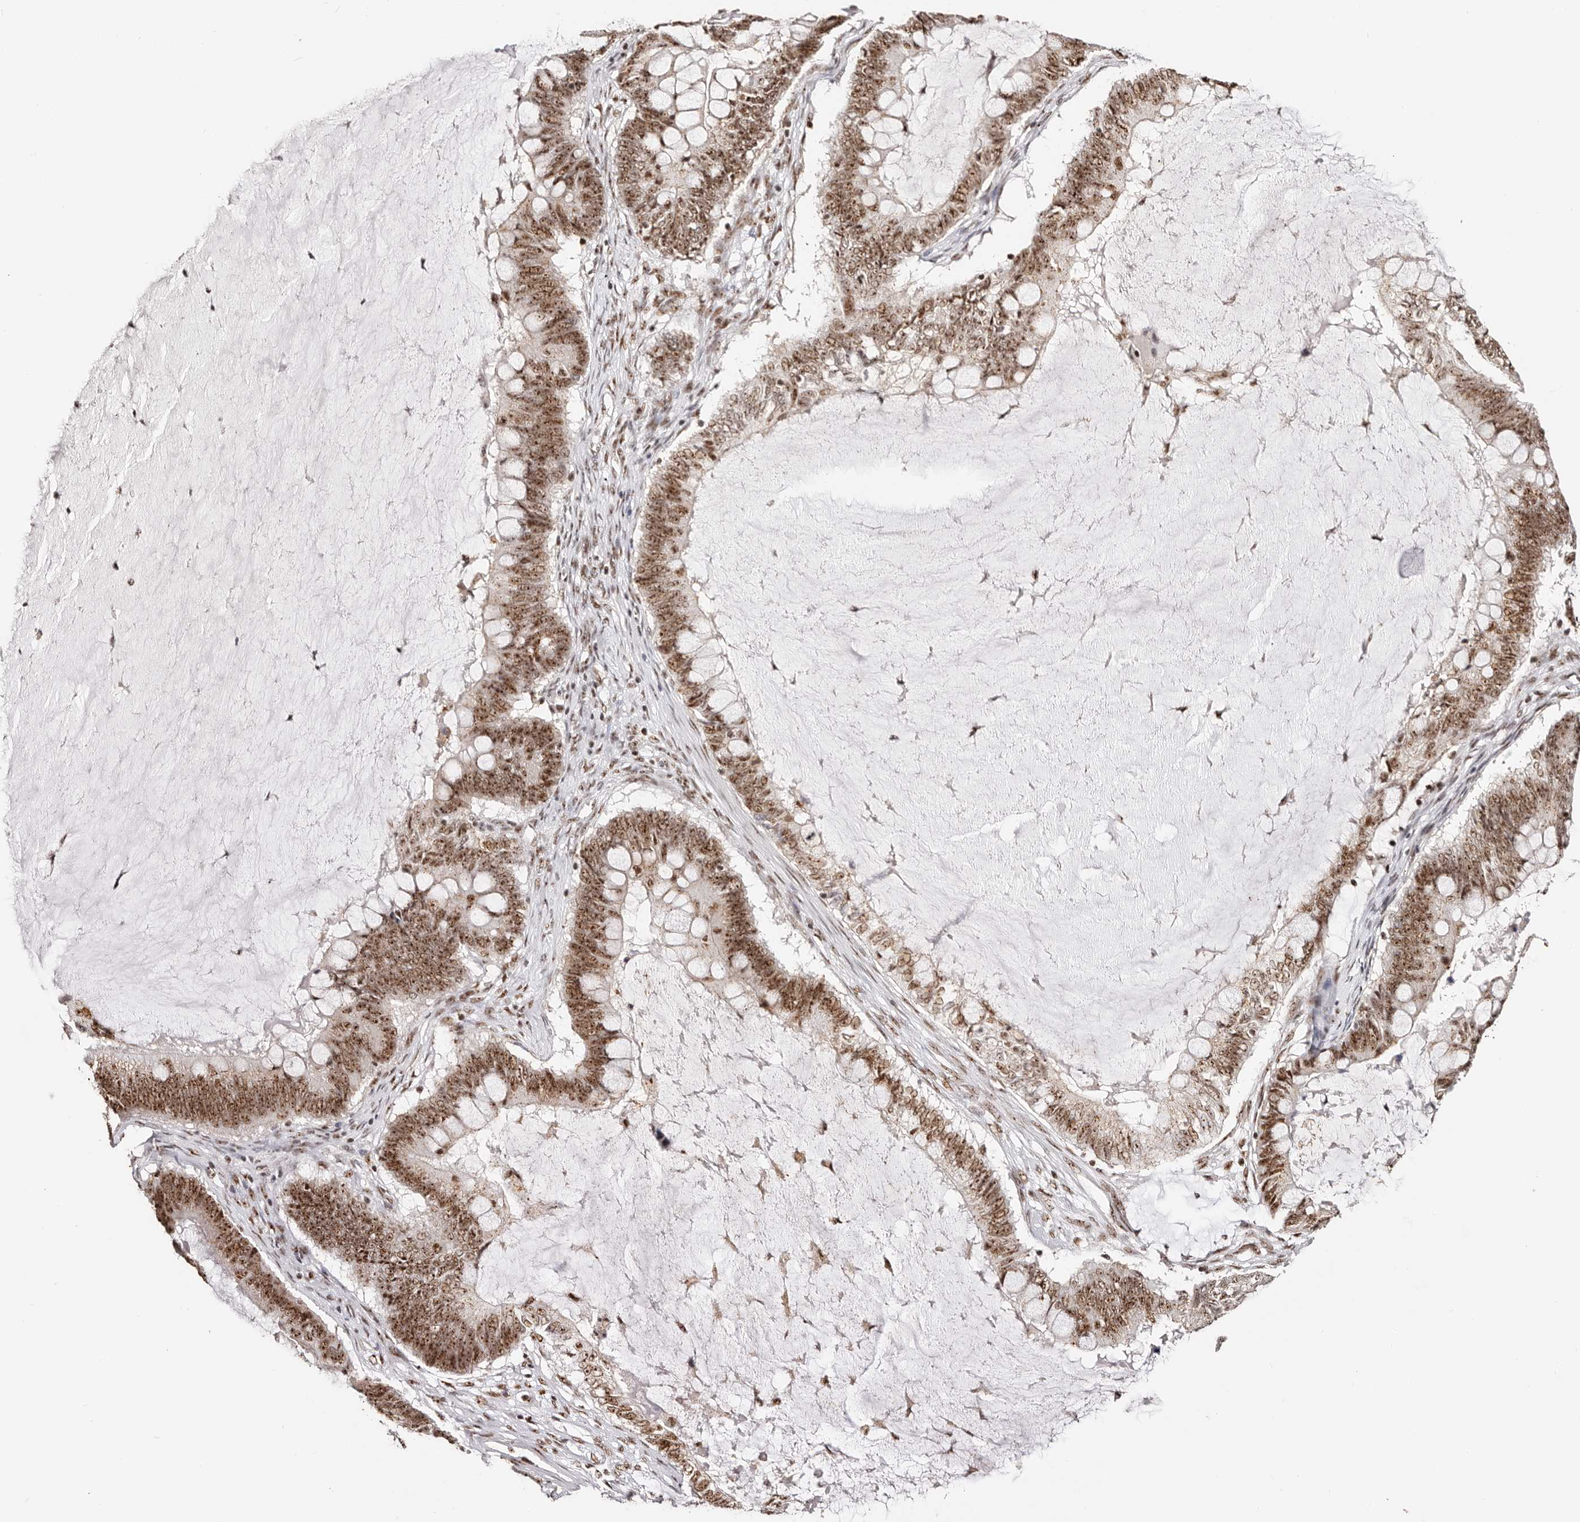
{"staining": {"intensity": "strong", "quantity": ">75%", "location": "nuclear"}, "tissue": "ovarian cancer", "cell_type": "Tumor cells", "image_type": "cancer", "snomed": [{"axis": "morphology", "description": "Cystadenocarcinoma, mucinous, NOS"}, {"axis": "topography", "description": "Ovary"}], "caption": "Protein analysis of ovarian cancer (mucinous cystadenocarcinoma) tissue demonstrates strong nuclear staining in approximately >75% of tumor cells.", "gene": "IQGAP3", "patient": {"sex": "female", "age": 61}}